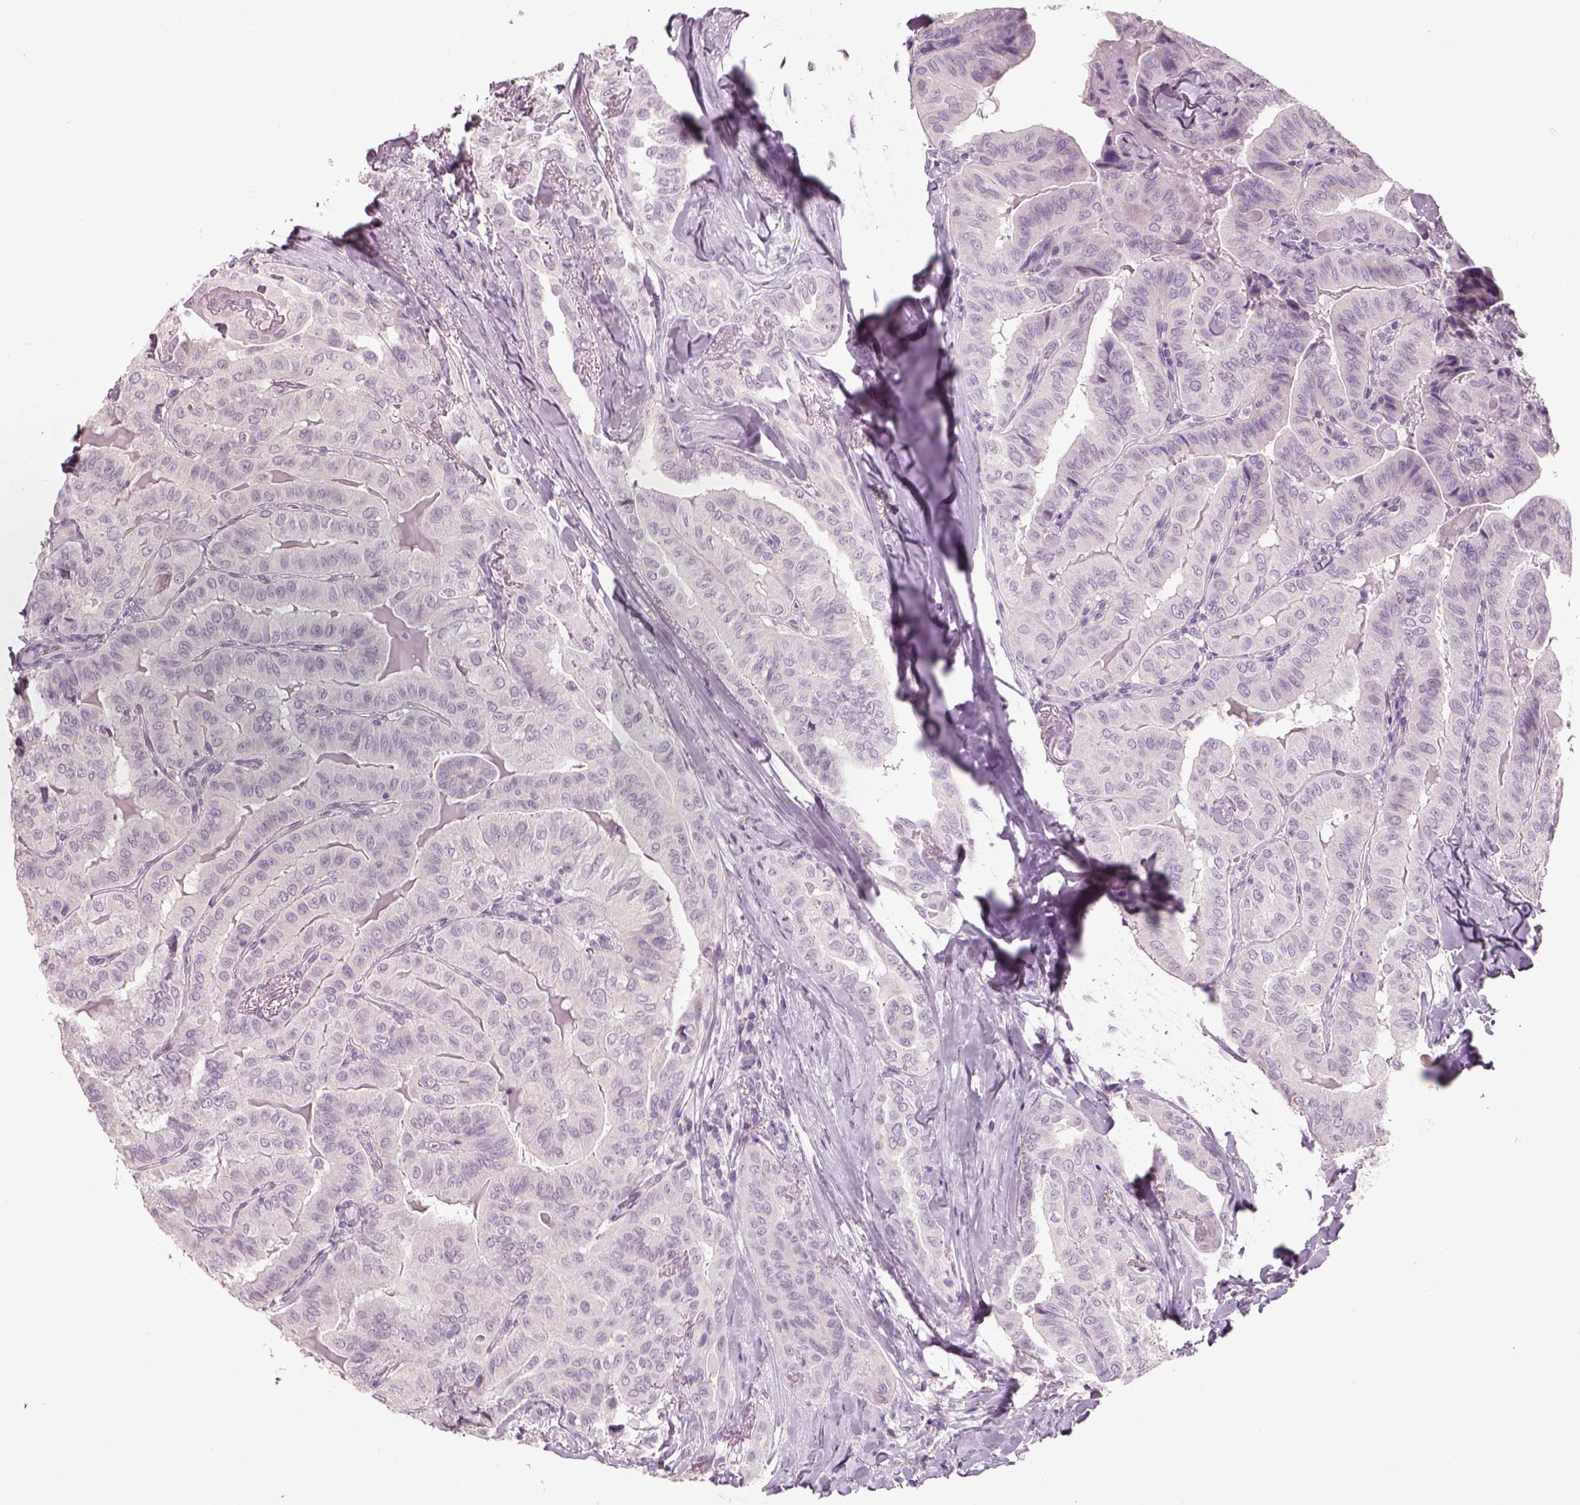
{"staining": {"intensity": "negative", "quantity": "none", "location": "none"}, "tissue": "thyroid cancer", "cell_type": "Tumor cells", "image_type": "cancer", "snomed": [{"axis": "morphology", "description": "Papillary adenocarcinoma, NOS"}, {"axis": "topography", "description": "Thyroid gland"}], "caption": "This is an IHC histopathology image of human thyroid cancer. There is no positivity in tumor cells.", "gene": "SLC6A2", "patient": {"sex": "female", "age": 68}}